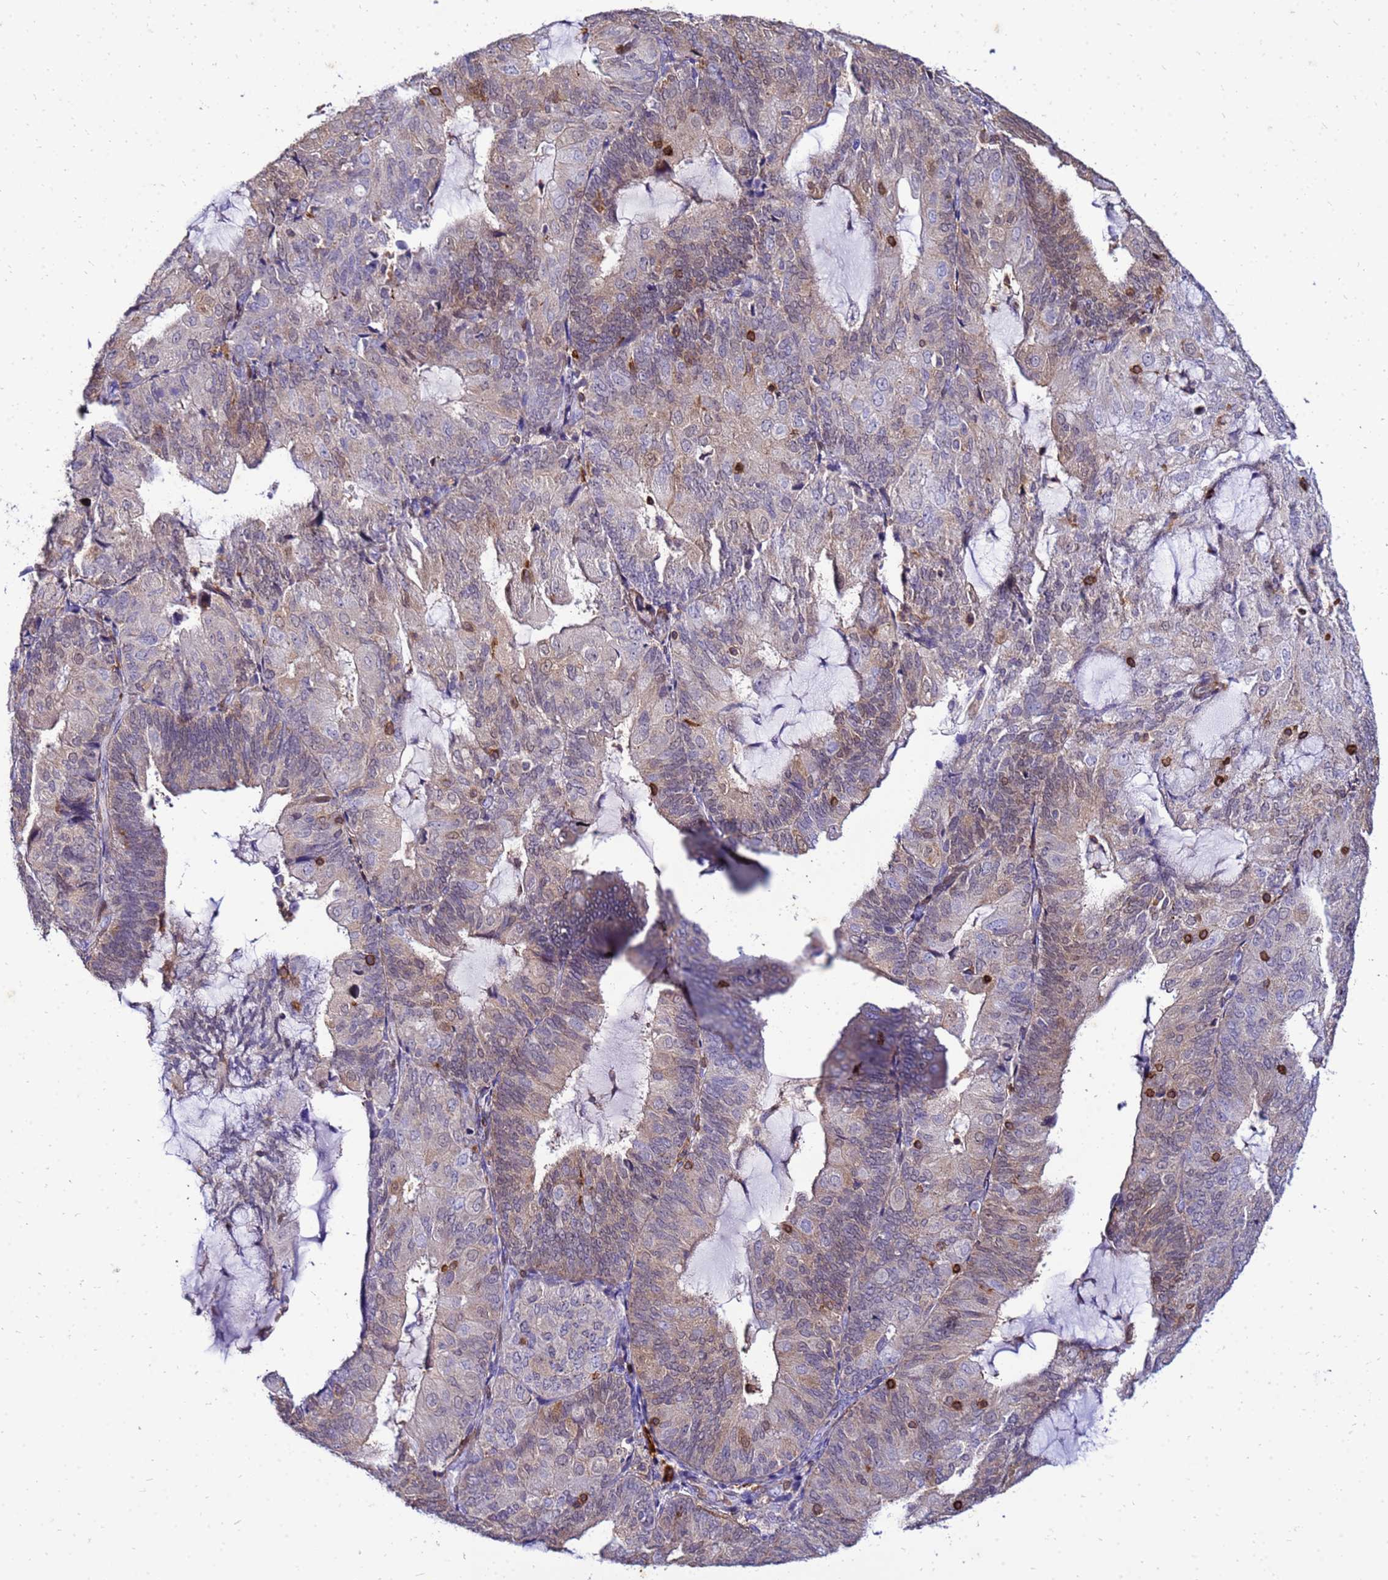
{"staining": {"intensity": "weak", "quantity": "25%-75%", "location": "cytoplasmic/membranous,nuclear"}, "tissue": "endometrial cancer", "cell_type": "Tumor cells", "image_type": "cancer", "snomed": [{"axis": "morphology", "description": "Adenocarcinoma, NOS"}, {"axis": "topography", "description": "Endometrium"}], "caption": "Immunohistochemical staining of endometrial adenocarcinoma demonstrates low levels of weak cytoplasmic/membranous and nuclear protein staining in about 25%-75% of tumor cells. The protein of interest is shown in brown color, while the nuclei are stained blue.", "gene": "DBNDD2", "patient": {"sex": "female", "age": 81}}